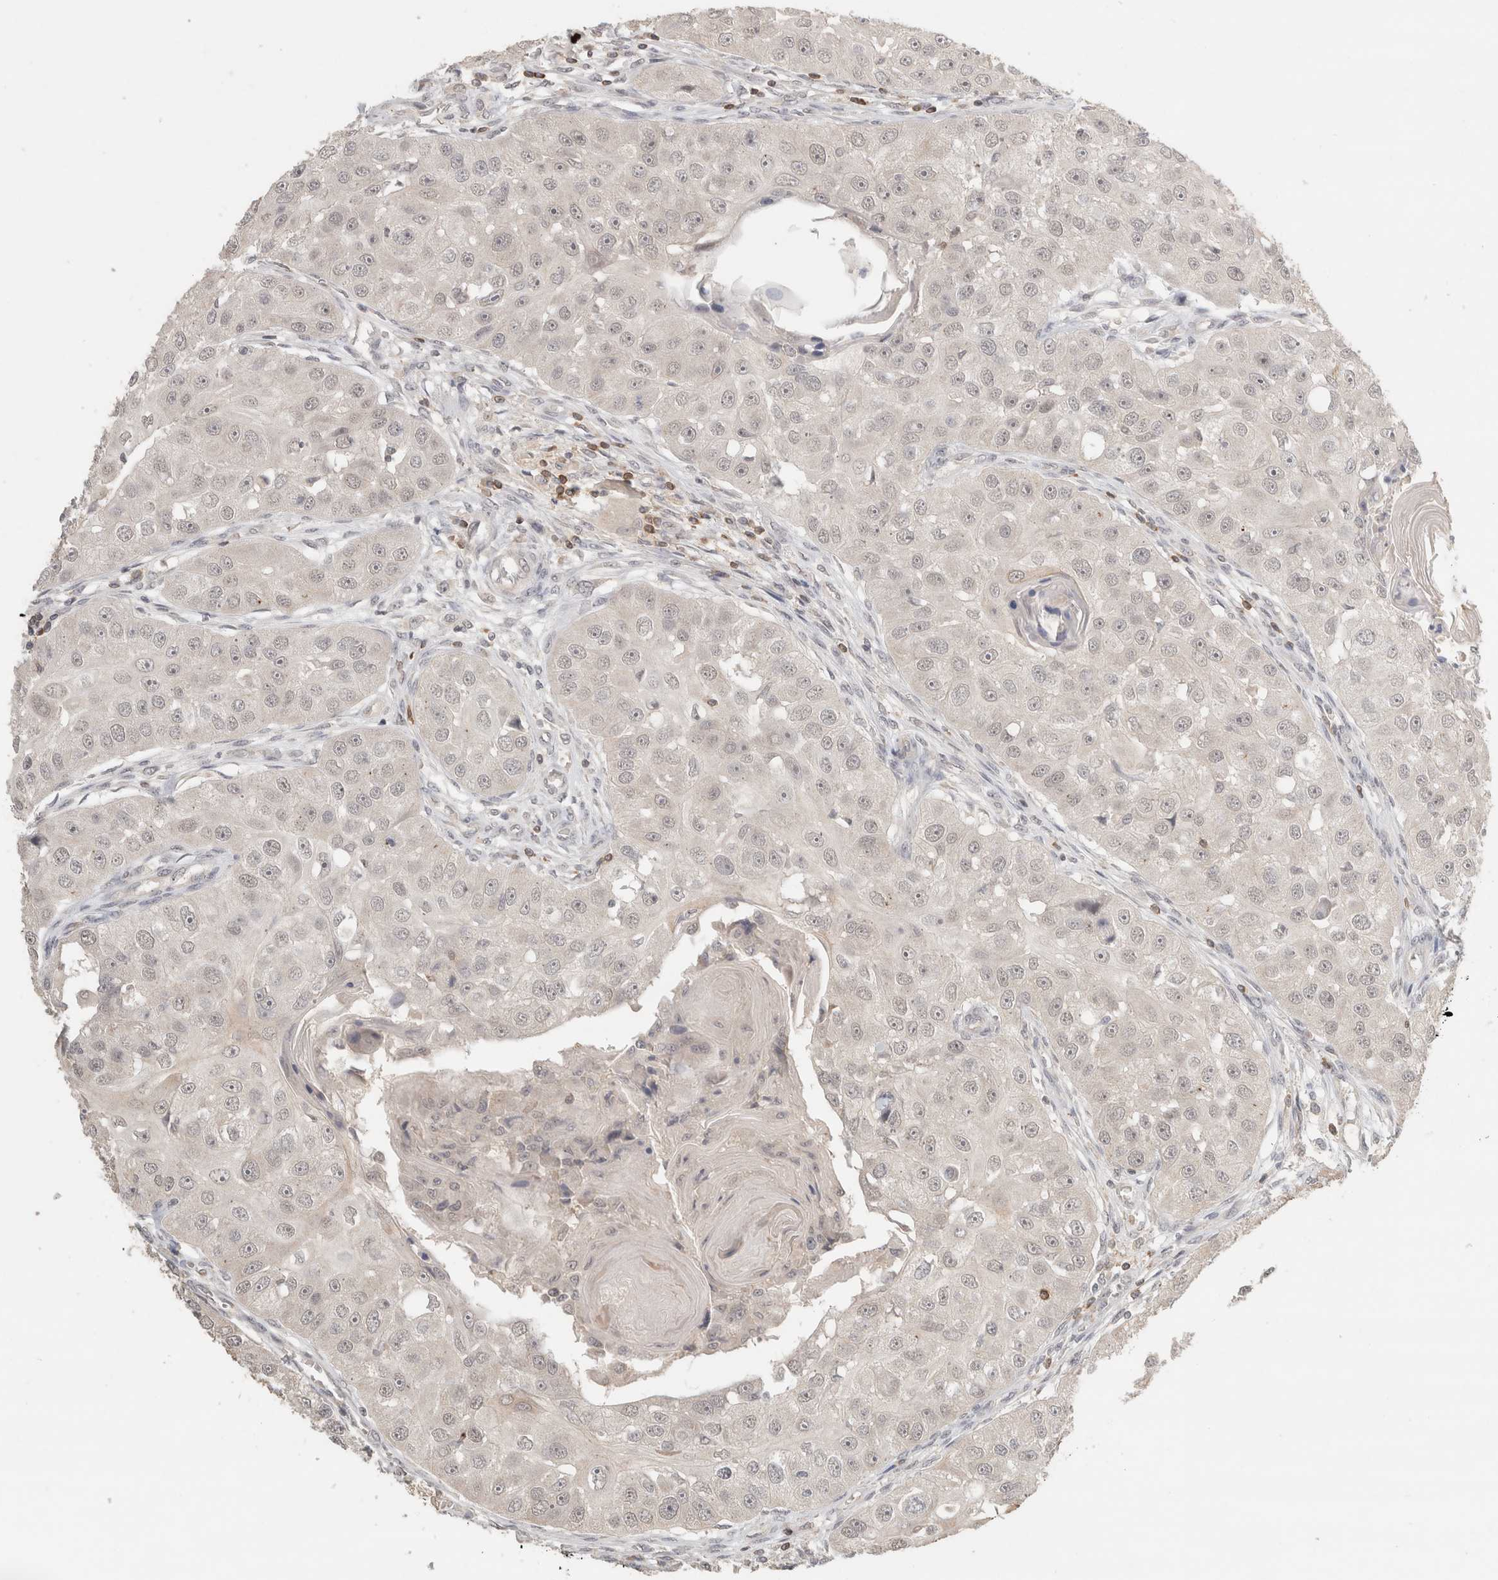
{"staining": {"intensity": "weak", "quantity": "<25%", "location": "nuclear"}, "tissue": "head and neck cancer", "cell_type": "Tumor cells", "image_type": "cancer", "snomed": [{"axis": "morphology", "description": "Normal tissue, NOS"}, {"axis": "morphology", "description": "Squamous cell carcinoma, NOS"}, {"axis": "topography", "description": "Skeletal muscle"}, {"axis": "topography", "description": "Head-Neck"}], "caption": "High power microscopy micrograph of an immunohistochemistry (IHC) micrograph of head and neck cancer (squamous cell carcinoma), revealing no significant staining in tumor cells.", "gene": "TRAT1", "patient": {"sex": "male", "age": 51}}